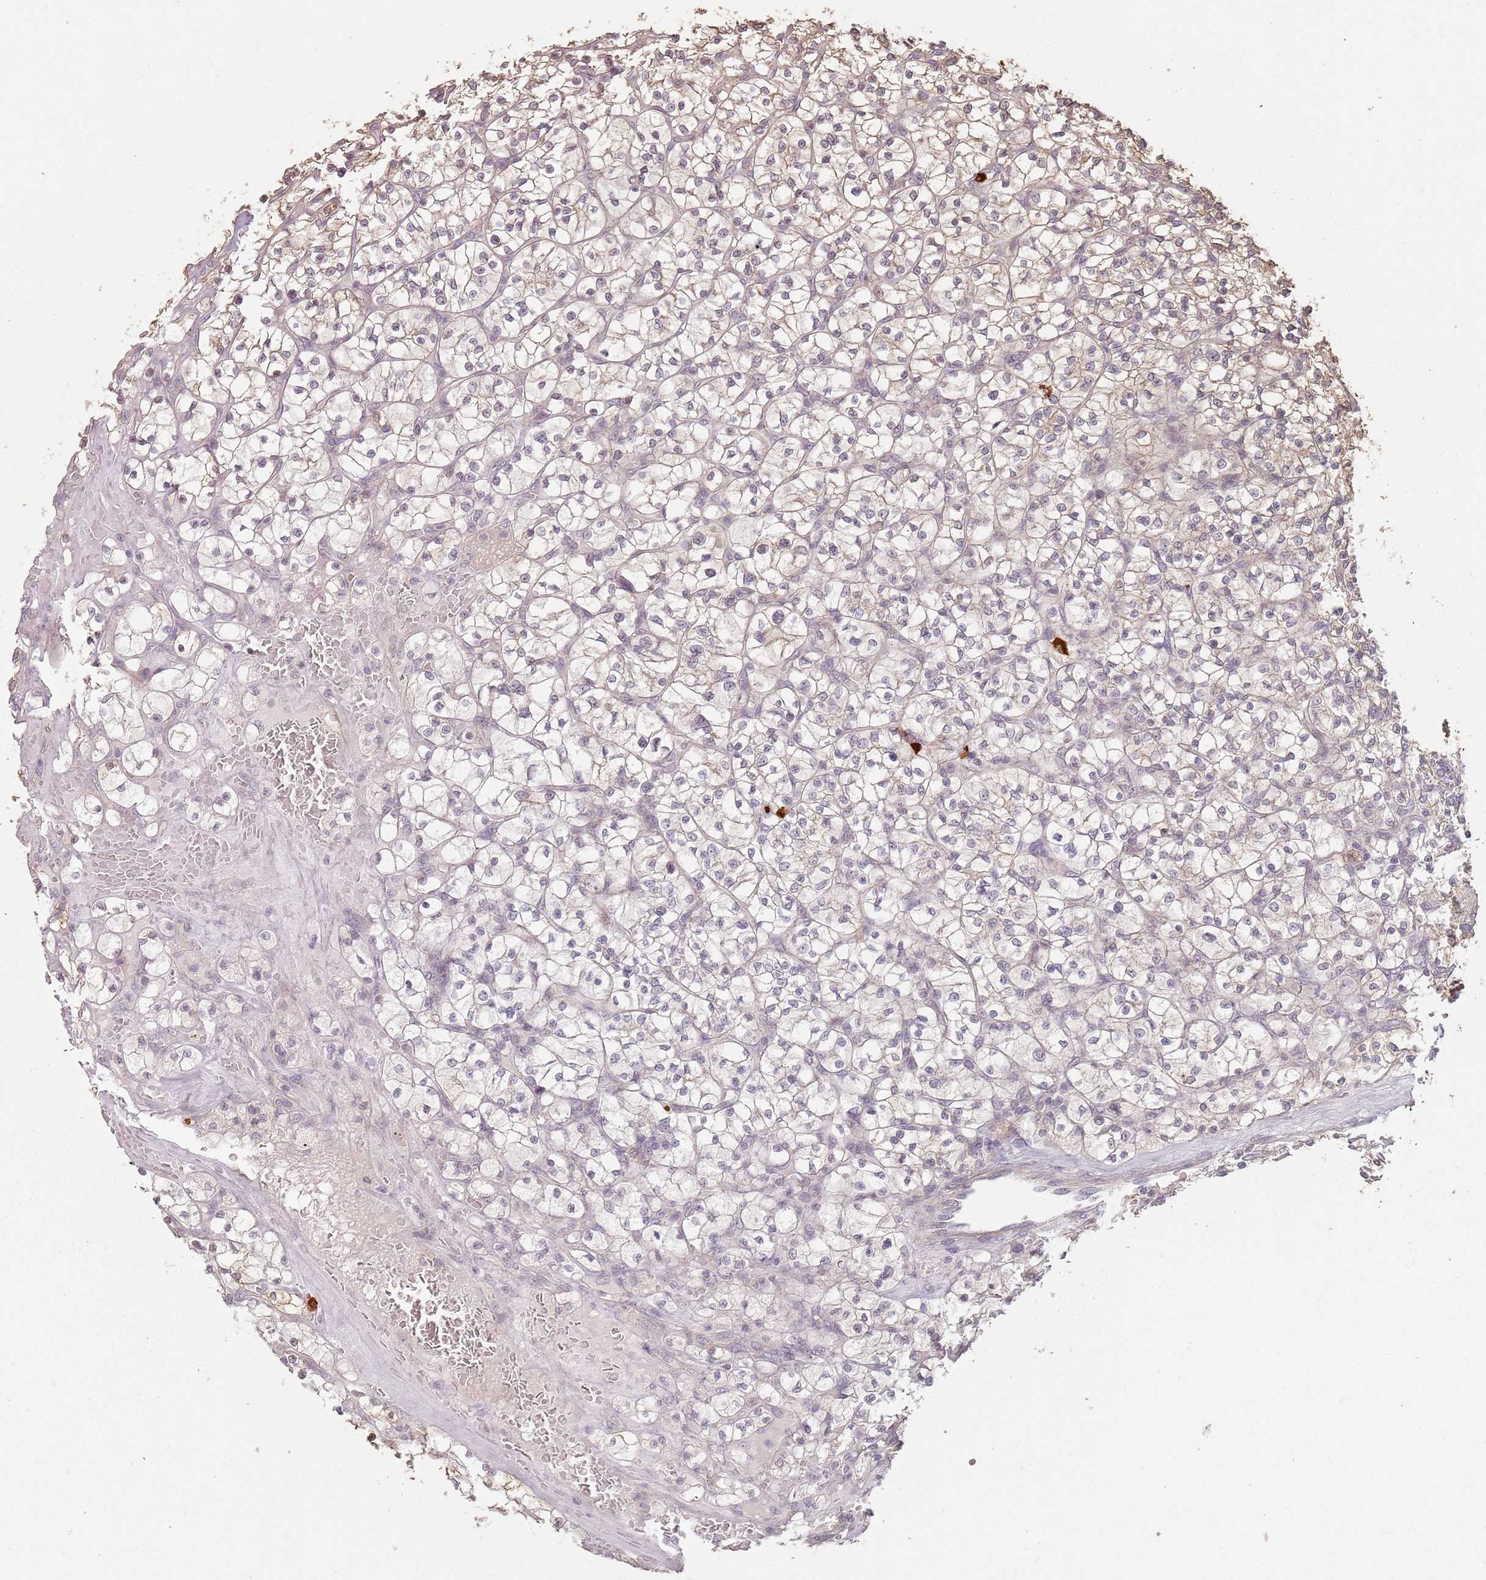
{"staining": {"intensity": "weak", "quantity": "25%-75%", "location": "cytoplasmic/membranous"}, "tissue": "renal cancer", "cell_type": "Tumor cells", "image_type": "cancer", "snomed": [{"axis": "morphology", "description": "Adenocarcinoma, NOS"}, {"axis": "topography", "description": "Kidney"}], "caption": "Immunohistochemistry micrograph of renal cancer stained for a protein (brown), which exhibits low levels of weak cytoplasmic/membranous staining in approximately 25%-75% of tumor cells.", "gene": "CCDC168", "patient": {"sex": "female", "age": 64}}